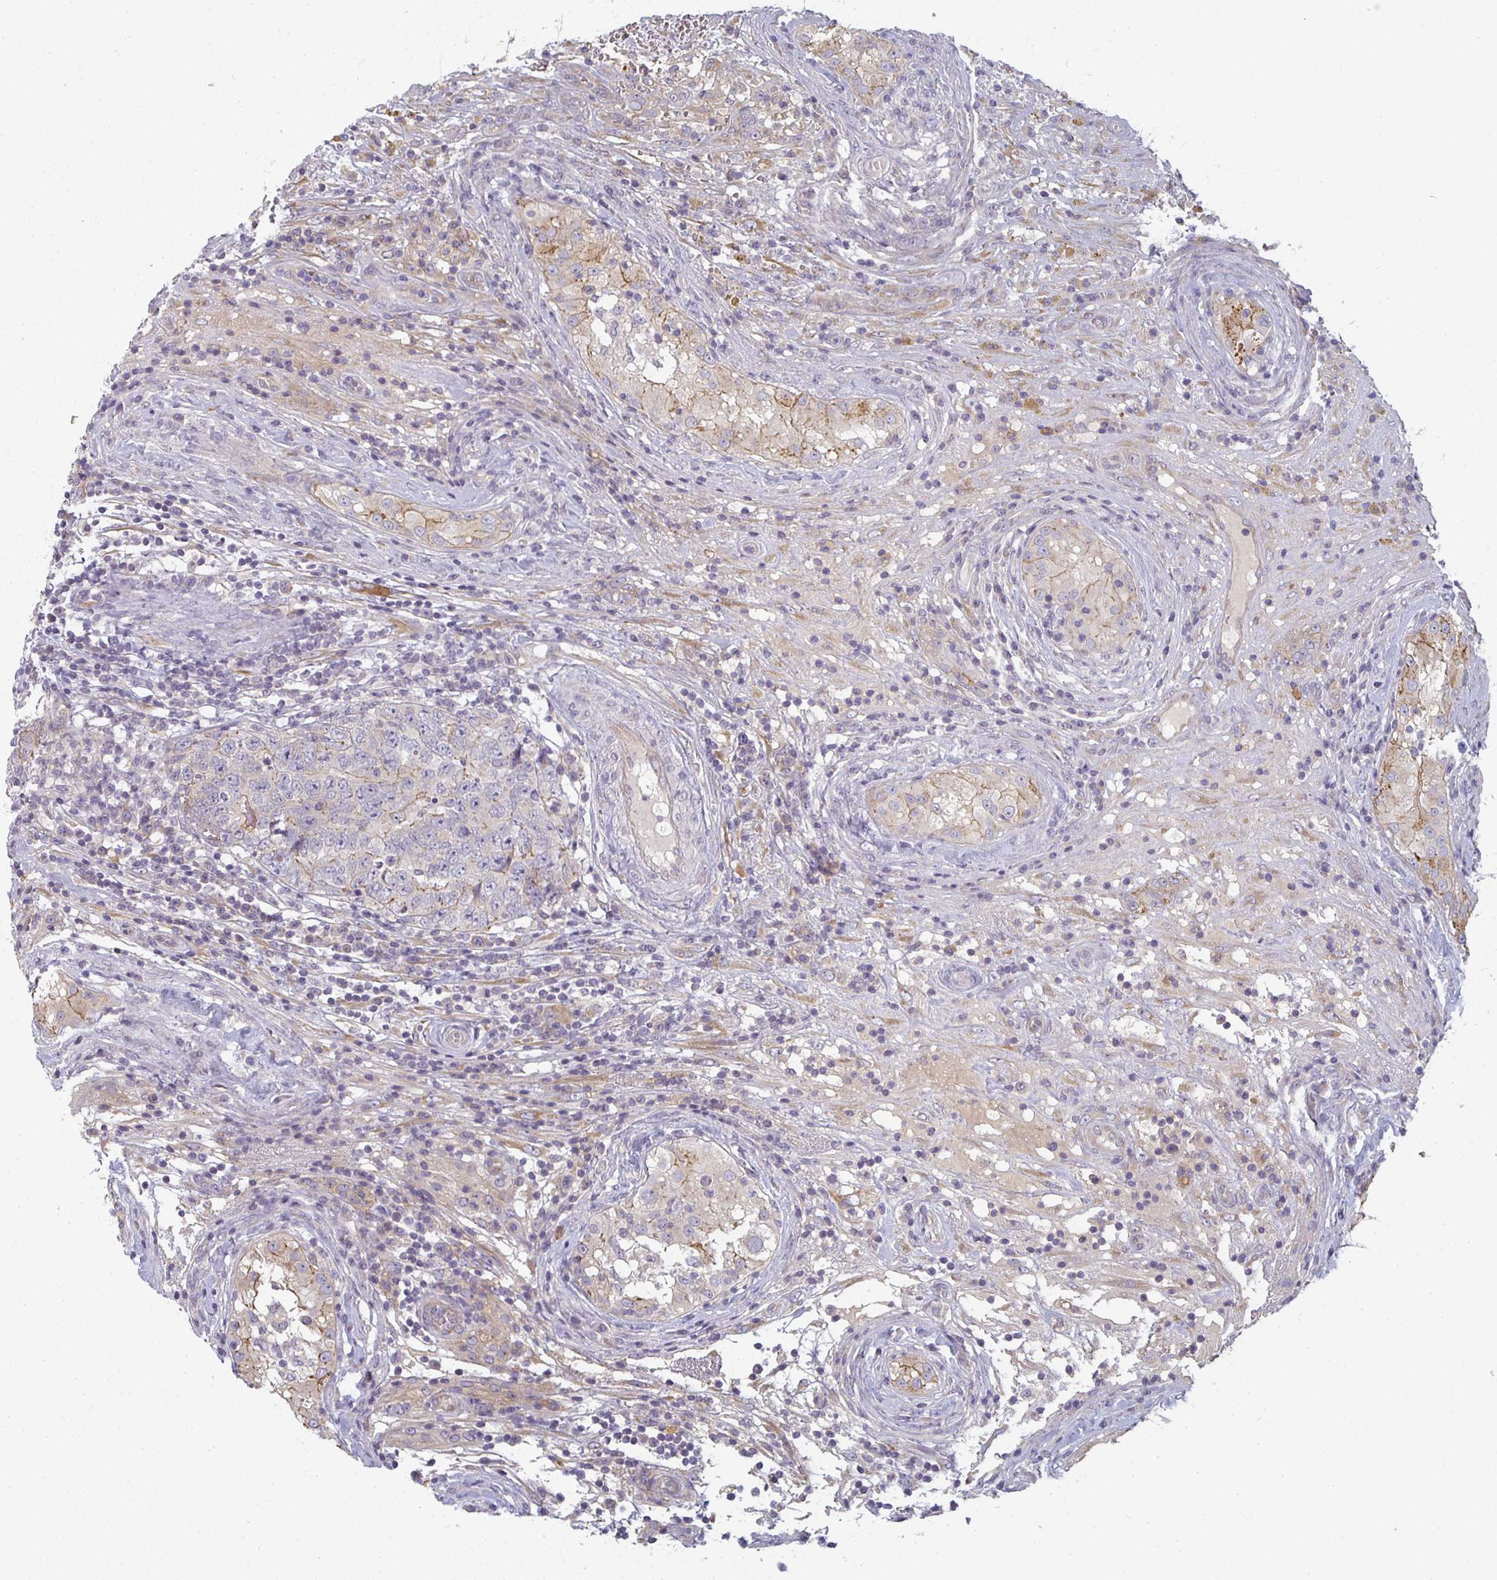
{"staining": {"intensity": "weak", "quantity": "<25%", "location": "cytoplasmic/membranous"}, "tissue": "testis cancer", "cell_type": "Tumor cells", "image_type": "cancer", "snomed": [{"axis": "morphology", "description": "Seminoma, NOS"}, {"axis": "morphology", "description": "Teratoma, malignant, NOS"}, {"axis": "topography", "description": "Testis"}], "caption": "A histopathology image of human testis cancer is negative for staining in tumor cells.", "gene": "CTHRC1", "patient": {"sex": "male", "age": 34}}